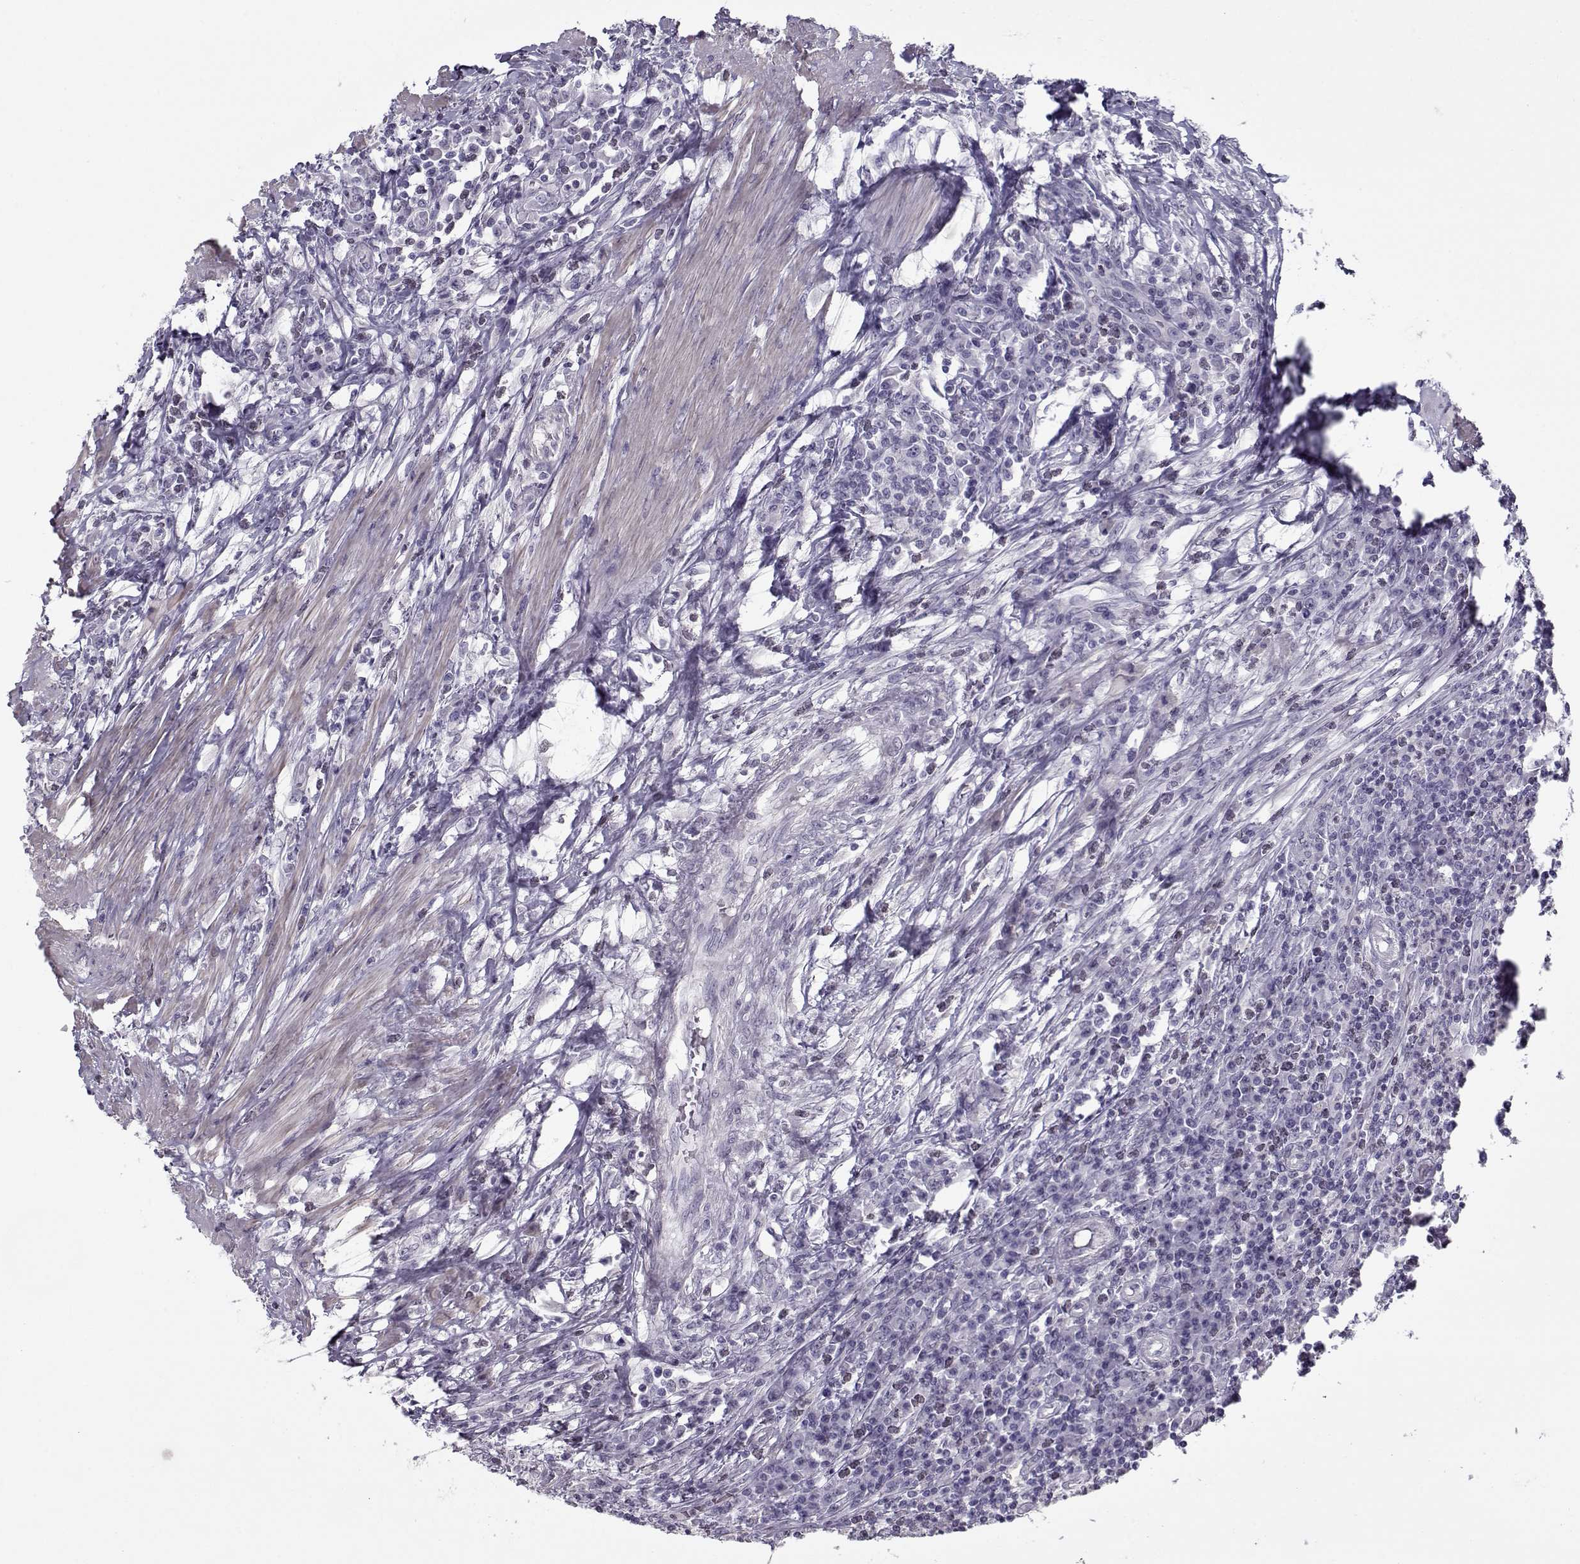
{"staining": {"intensity": "negative", "quantity": "none", "location": "none"}, "tissue": "colorectal cancer", "cell_type": "Tumor cells", "image_type": "cancer", "snomed": [{"axis": "morphology", "description": "Adenocarcinoma, NOS"}, {"axis": "topography", "description": "Colon"}], "caption": "Adenocarcinoma (colorectal) was stained to show a protein in brown. There is no significant expression in tumor cells.", "gene": "CIBAR1", "patient": {"sex": "male", "age": 53}}